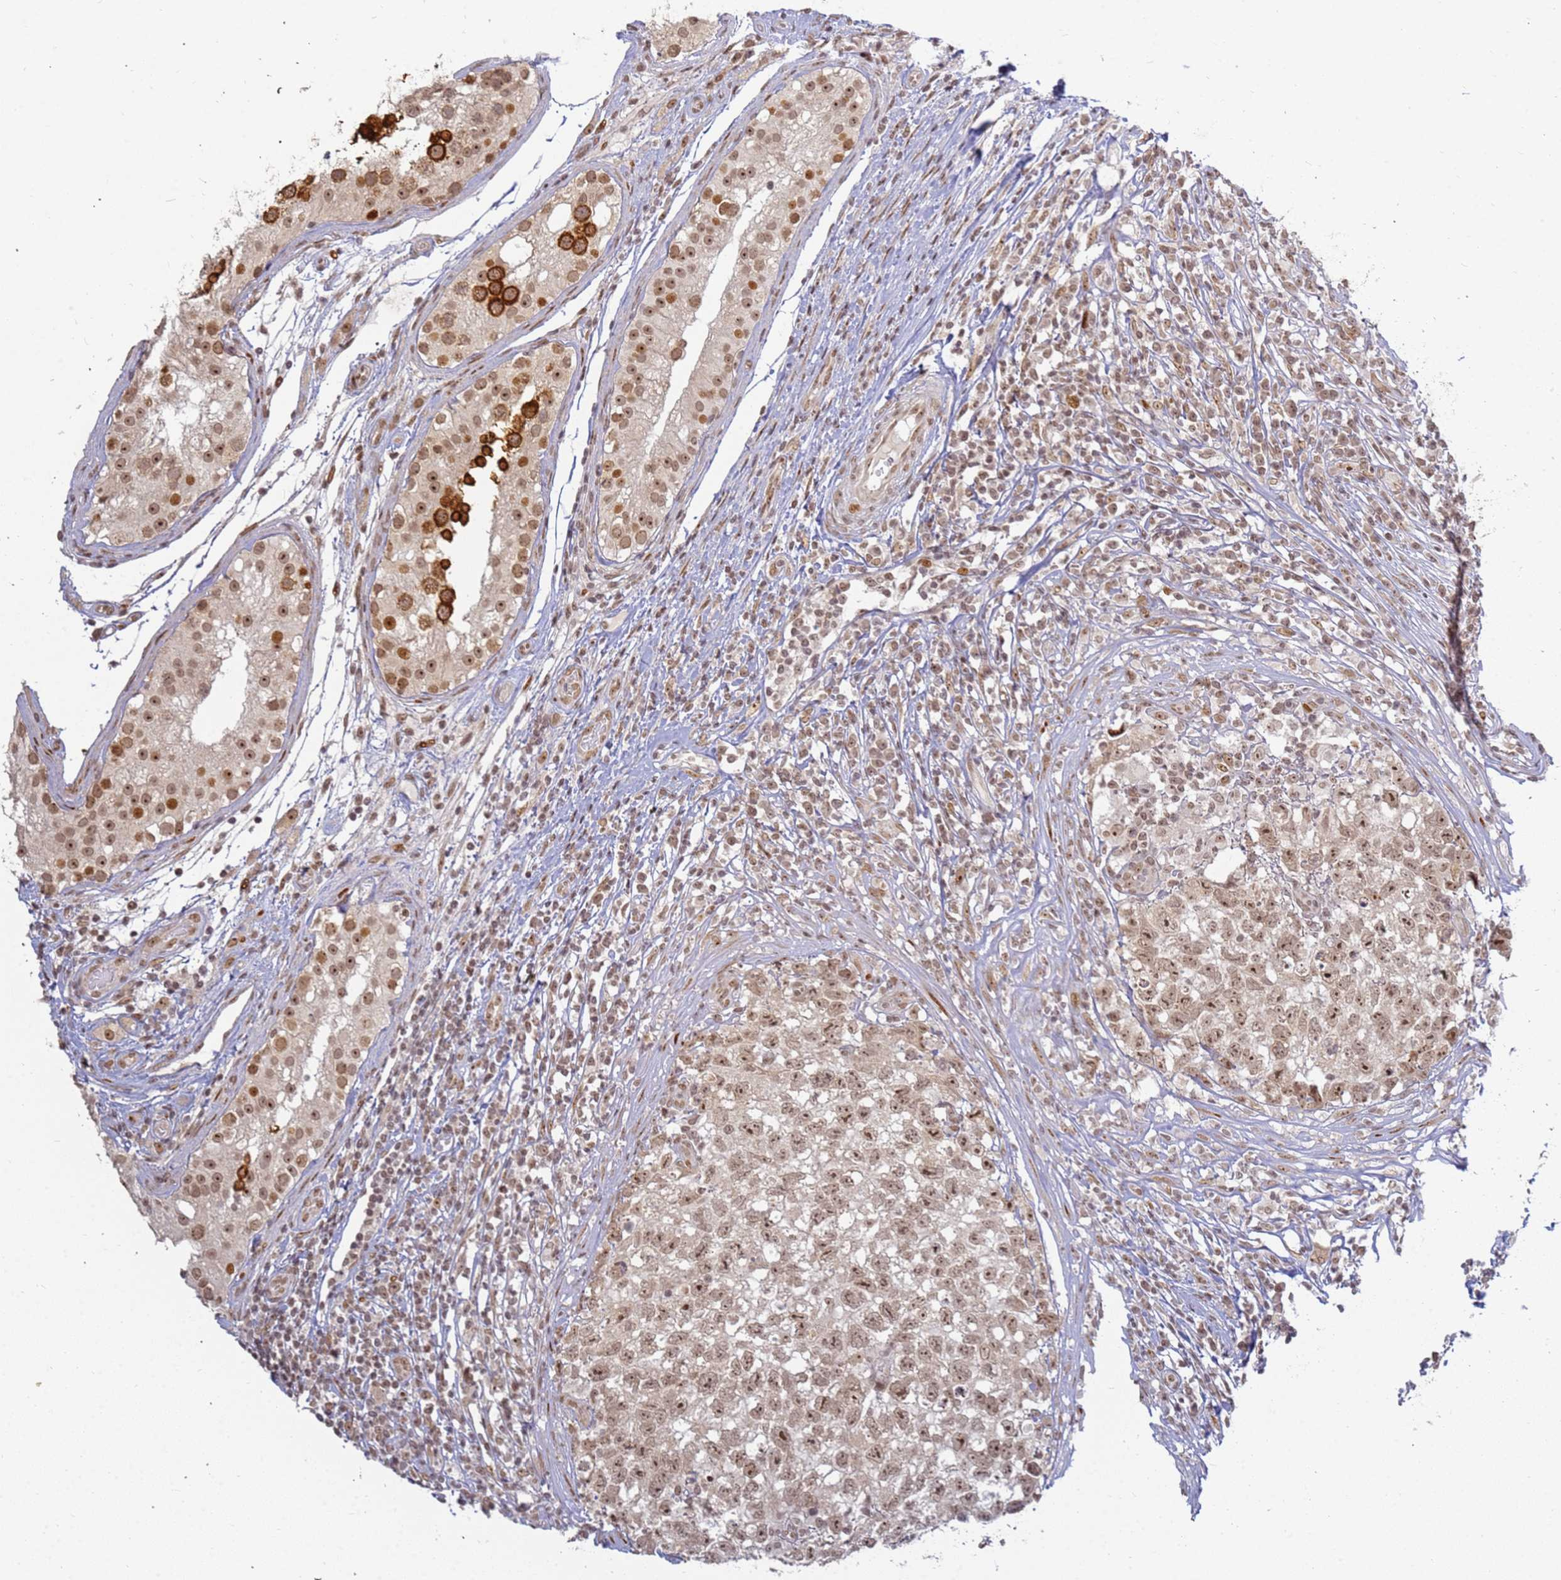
{"staining": {"intensity": "moderate", "quantity": ">75%", "location": "nuclear"}, "tissue": "testis cancer", "cell_type": "Tumor cells", "image_type": "cancer", "snomed": [{"axis": "morphology", "description": "Seminoma, NOS"}, {"axis": "morphology", "description": "Carcinoma, Embryonal, NOS"}, {"axis": "topography", "description": "Testis"}], "caption": "This histopathology image reveals immunohistochemistry staining of human embryonal carcinoma (testis), with medium moderate nuclear staining in about >75% of tumor cells.", "gene": "ABCA2", "patient": {"sex": "male", "age": 29}}